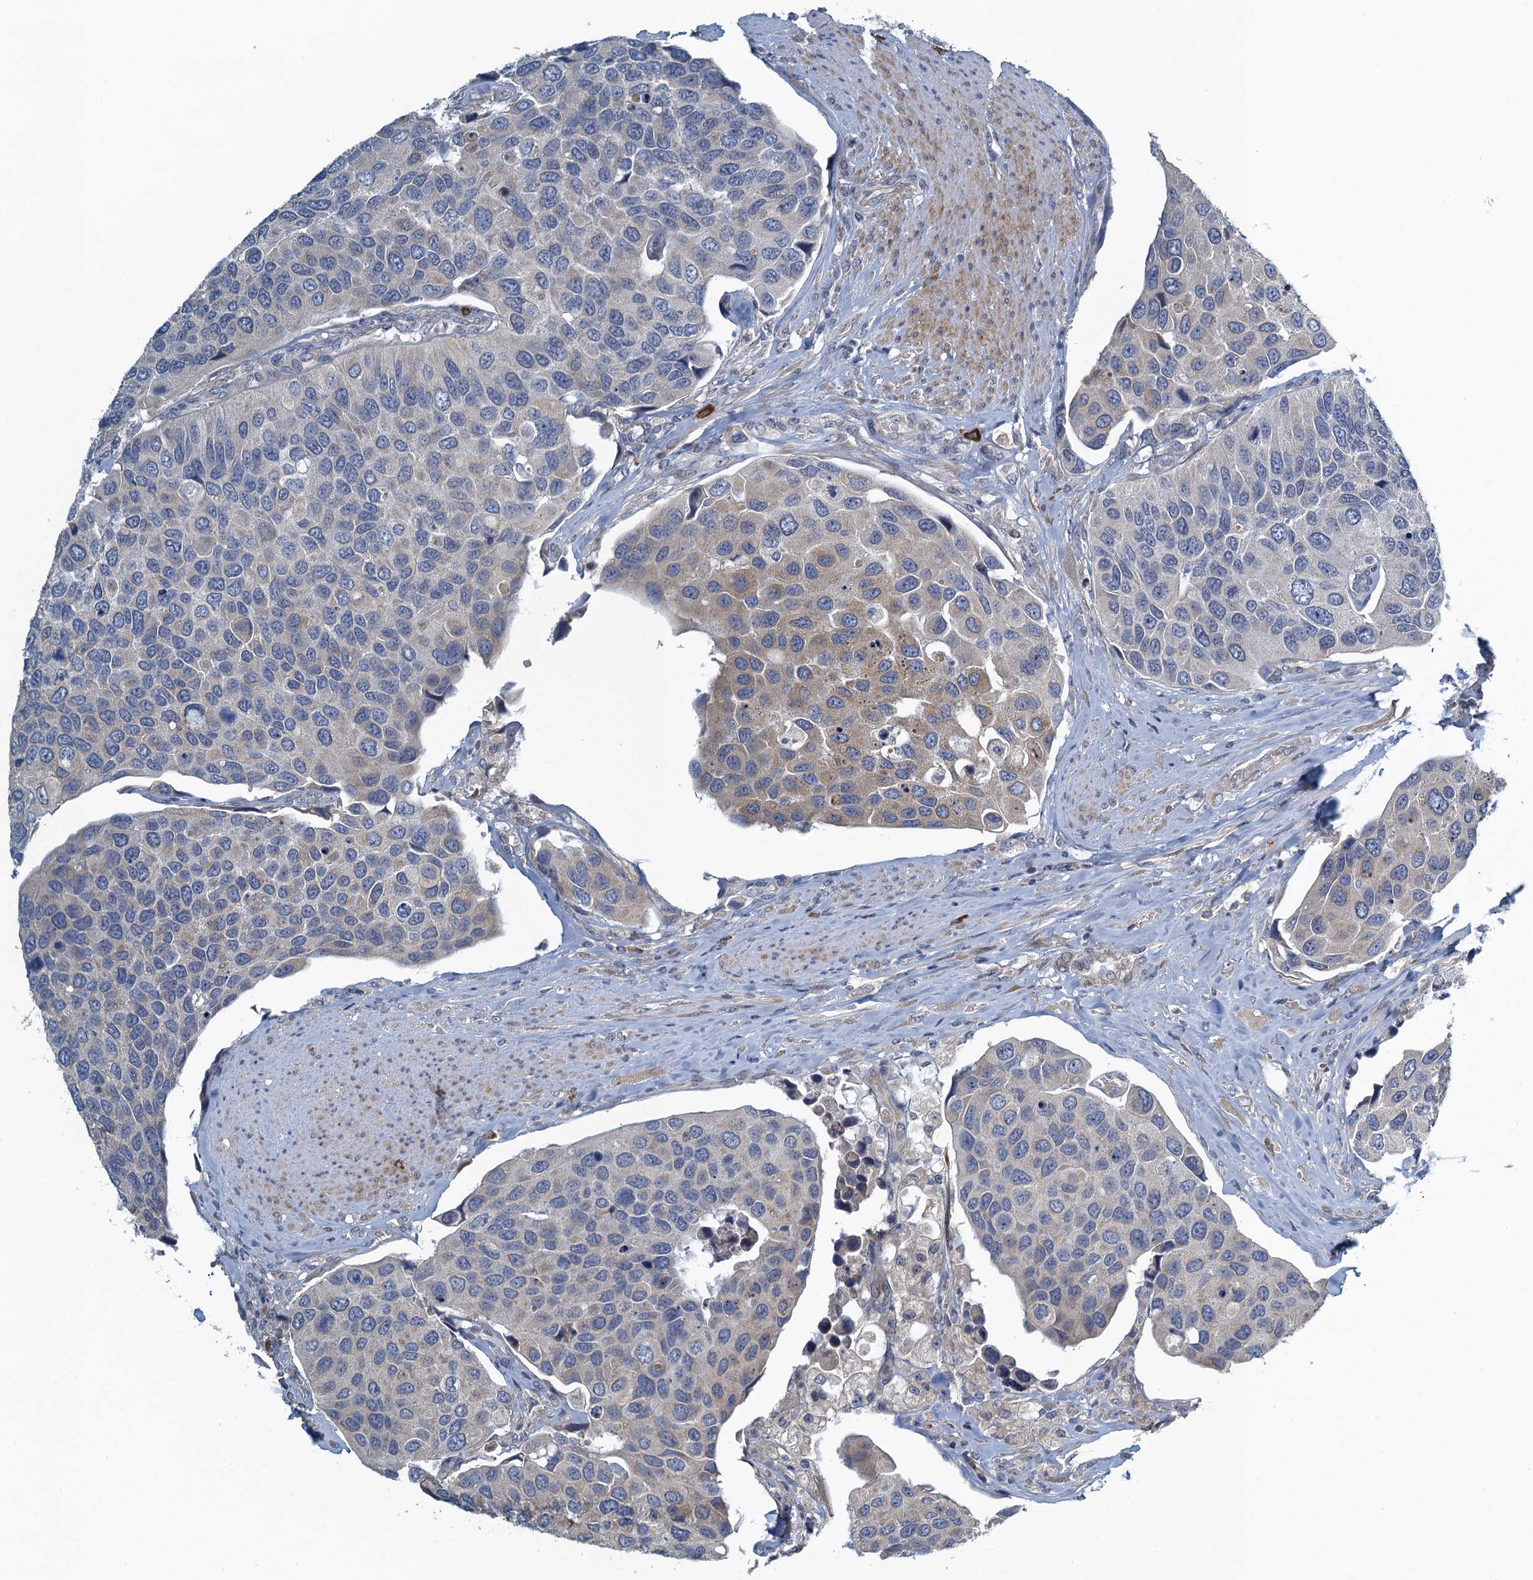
{"staining": {"intensity": "weak", "quantity": "<25%", "location": "cytoplasmic/membranous"}, "tissue": "urothelial cancer", "cell_type": "Tumor cells", "image_type": "cancer", "snomed": [{"axis": "morphology", "description": "Urothelial carcinoma, High grade"}, {"axis": "topography", "description": "Urinary bladder"}], "caption": "Immunohistochemistry of human high-grade urothelial carcinoma reveals no expression in tumor cells. (Immunohistochemistry, brightfield microscopy, high magnification).", "gene": "ALG2", "patient": {"sex": "male", "age": 74}}